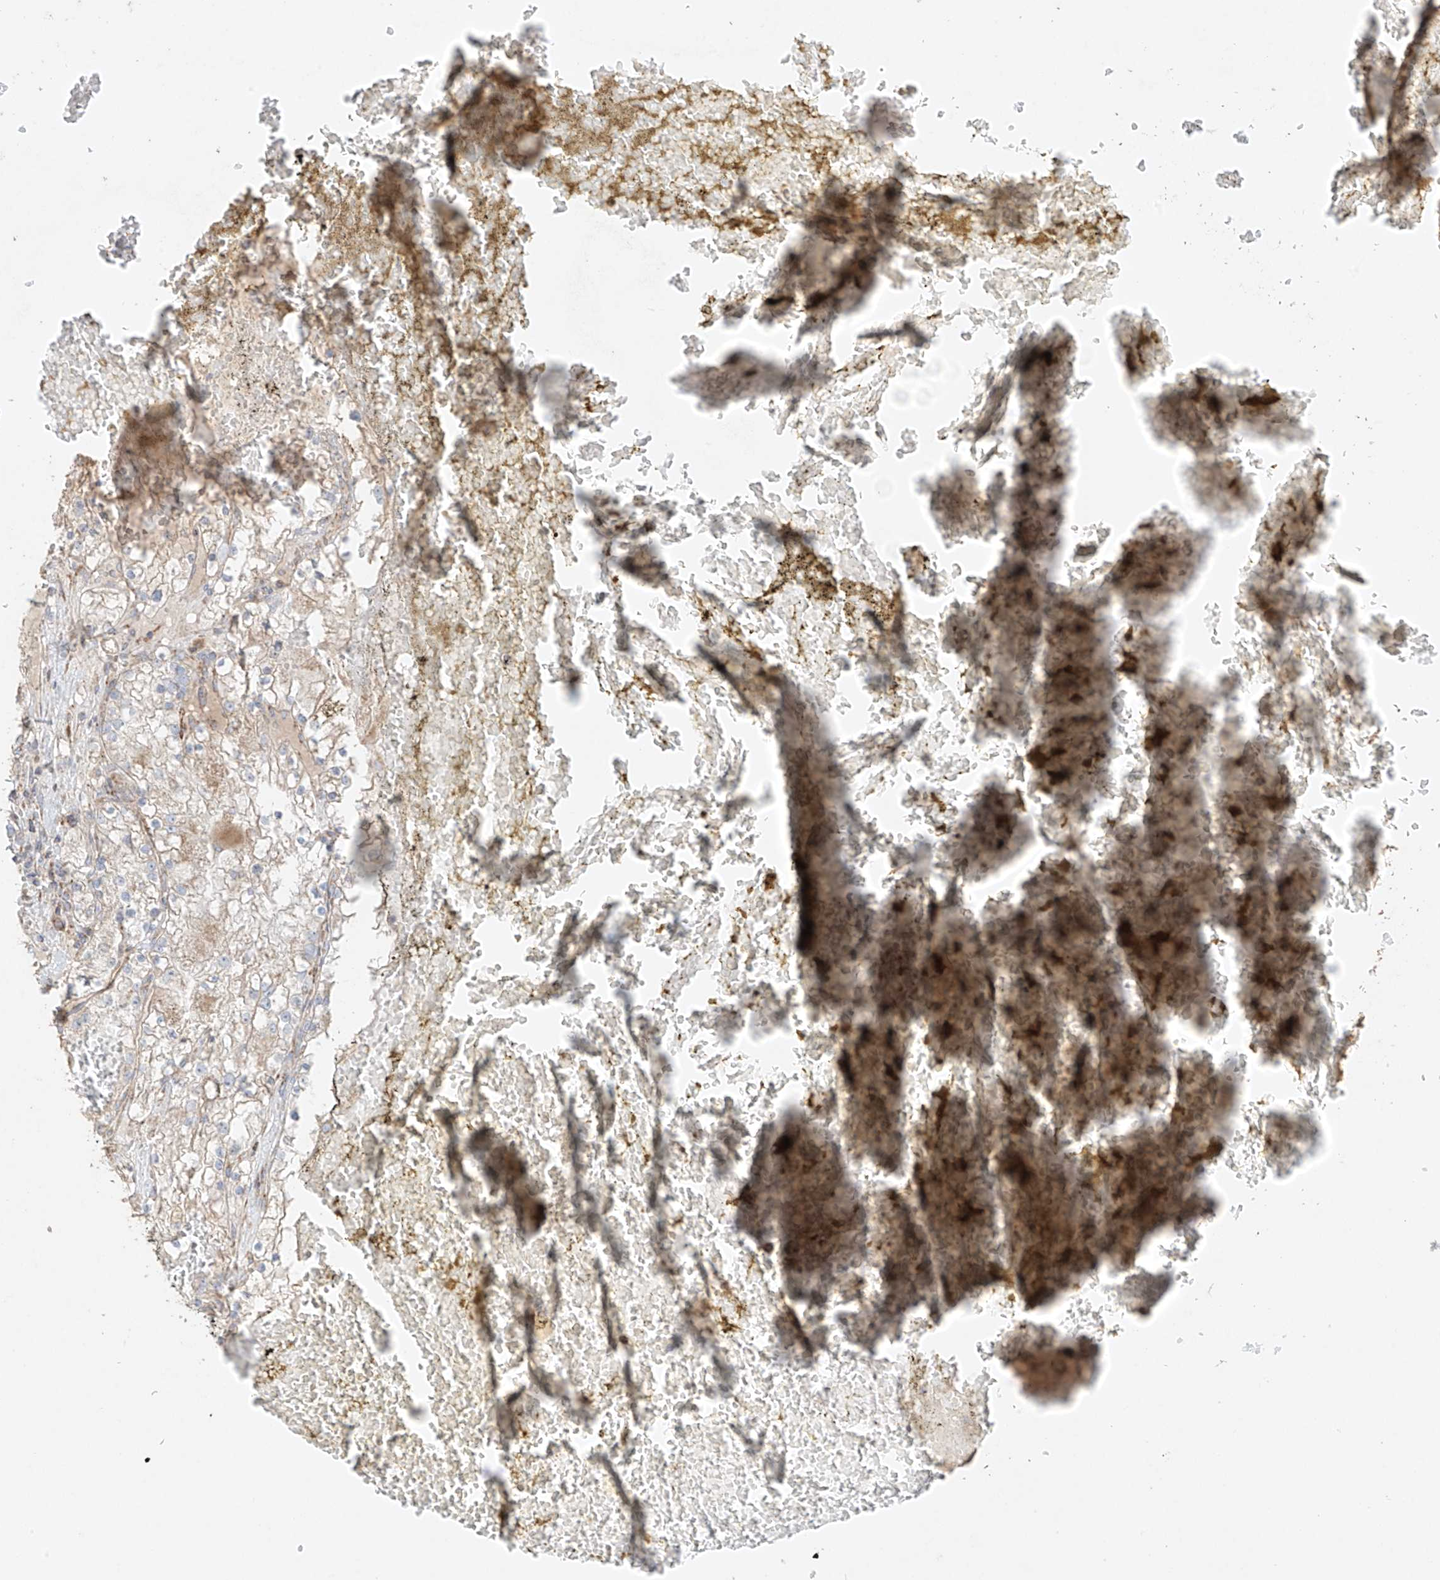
{"staining": {"intensity": "negative", "quantity": "none", "location": "none"}, "tissue": "renal cancer", "cell_type": "Tumor cells", "image_type": "cancer", "snomed": [{"axis": "morphology", "description": "Normal tissue, NOS"}, {"axis": "morphology", "description": "Adenocarcinoma, NOS"}, {"axis": "topography", "description": "Kidney"}], "caption": "This is an IHC photomicrograph of renal adenocarcinoma. There is no positivity in tumor cells.", "gene": "COLGALT2", "patient": {"sex": "male", "age": 68}}